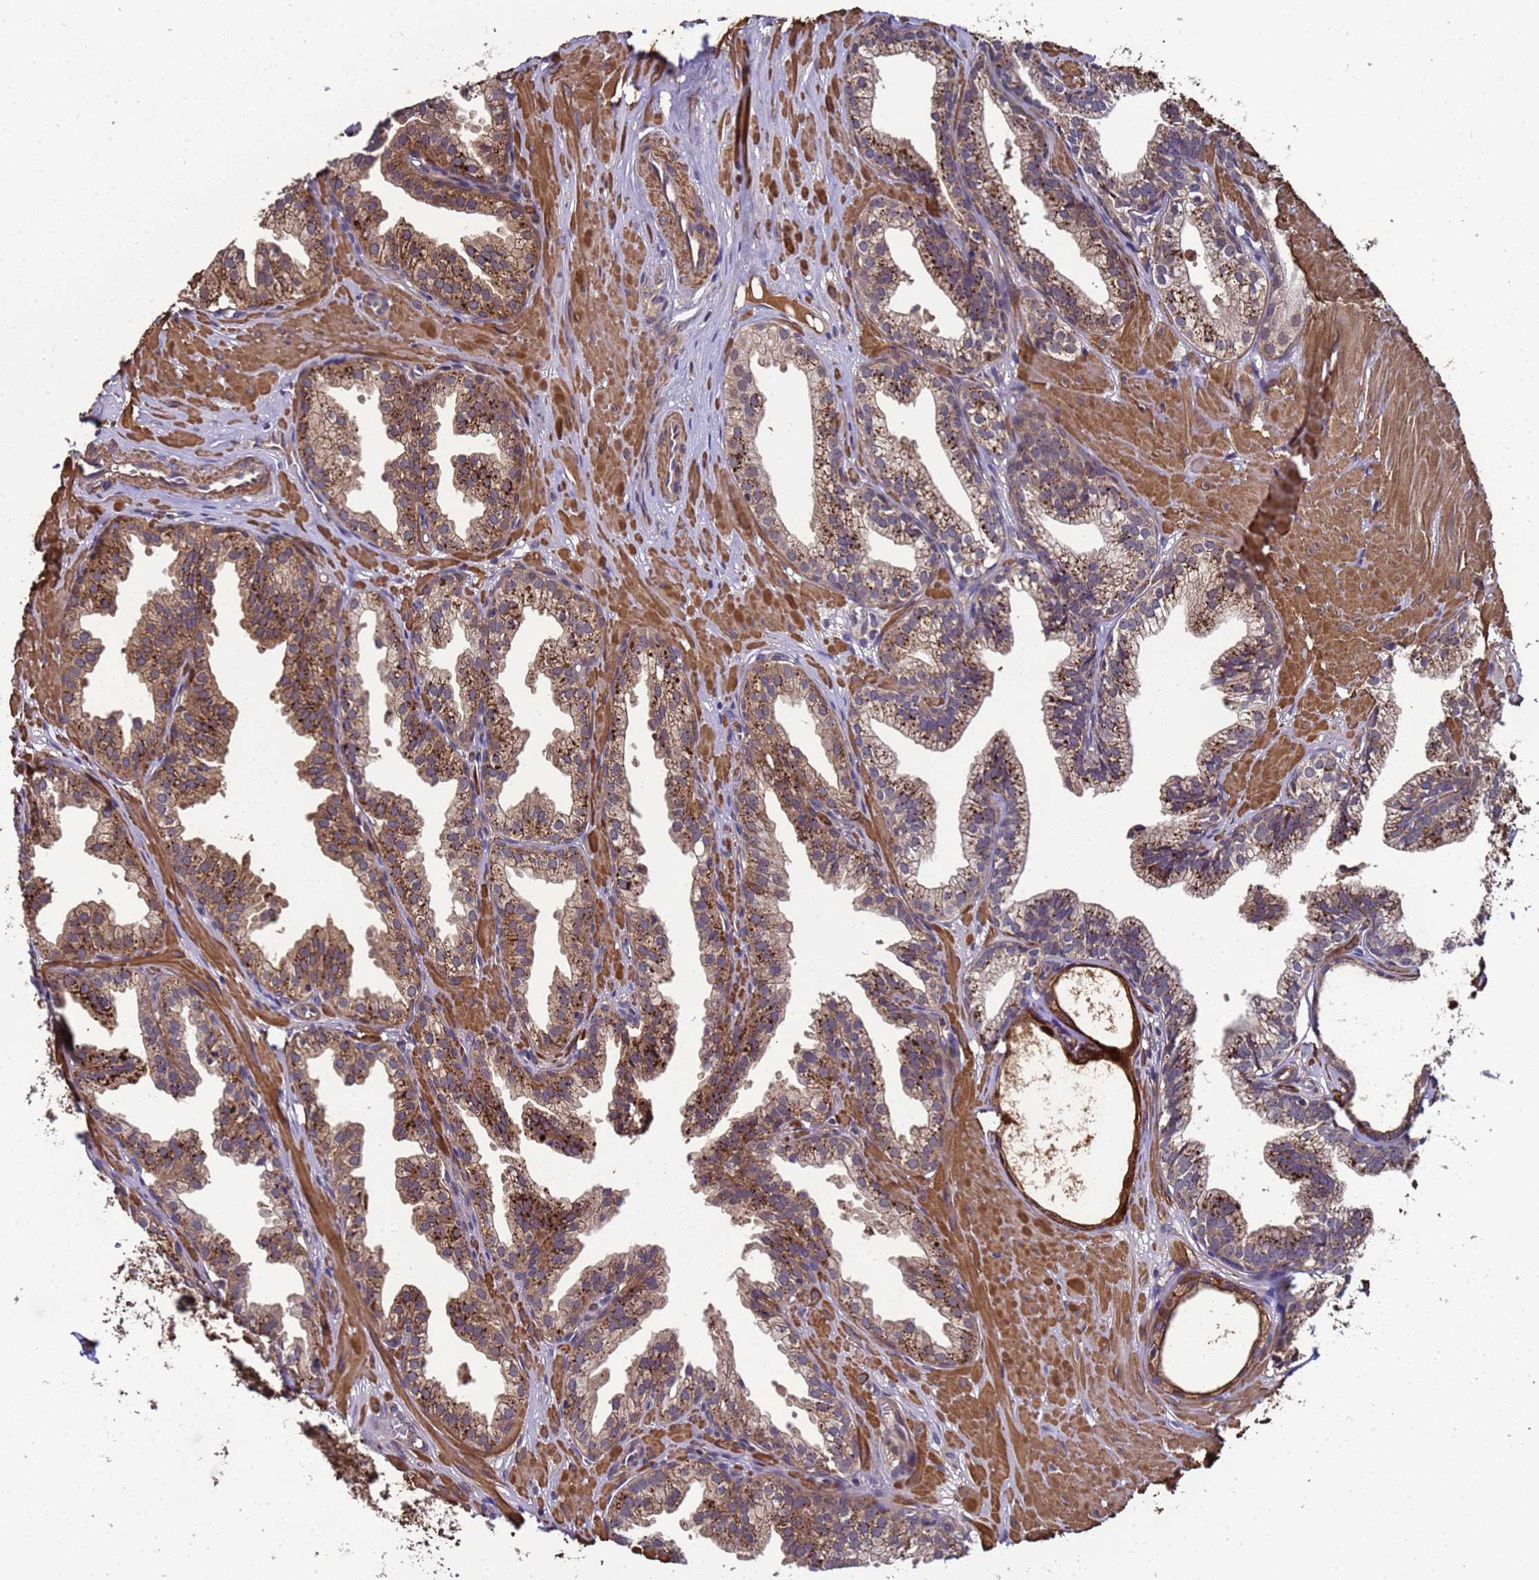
{"staining": {"intensity": "strong", "quantity": "25%-75%", "location": "cytoplasmic/membranous"}, "tissue": "prostate", "cell_type": "Glandular cells", "image_type": "normal", "snomed": [{"axis": "morphology", "description": "Normal tissue, NOS"}, {"axis": "topography", "description": "Prostate"}, {"axis": "topography", "description": "Peripheral nerve tissue"}], "caption": "DAB immunohistochemical staining of normal human prostate reveals strong cytoplasmic/membranous protein positivity in about 25%-75% of glandular cells. Immunohistochemistry stains the protein of interest in brown and the nuclei are stained blue.", "gene": "GSTCD", "patient": {"sex": "male", "age": 55}}